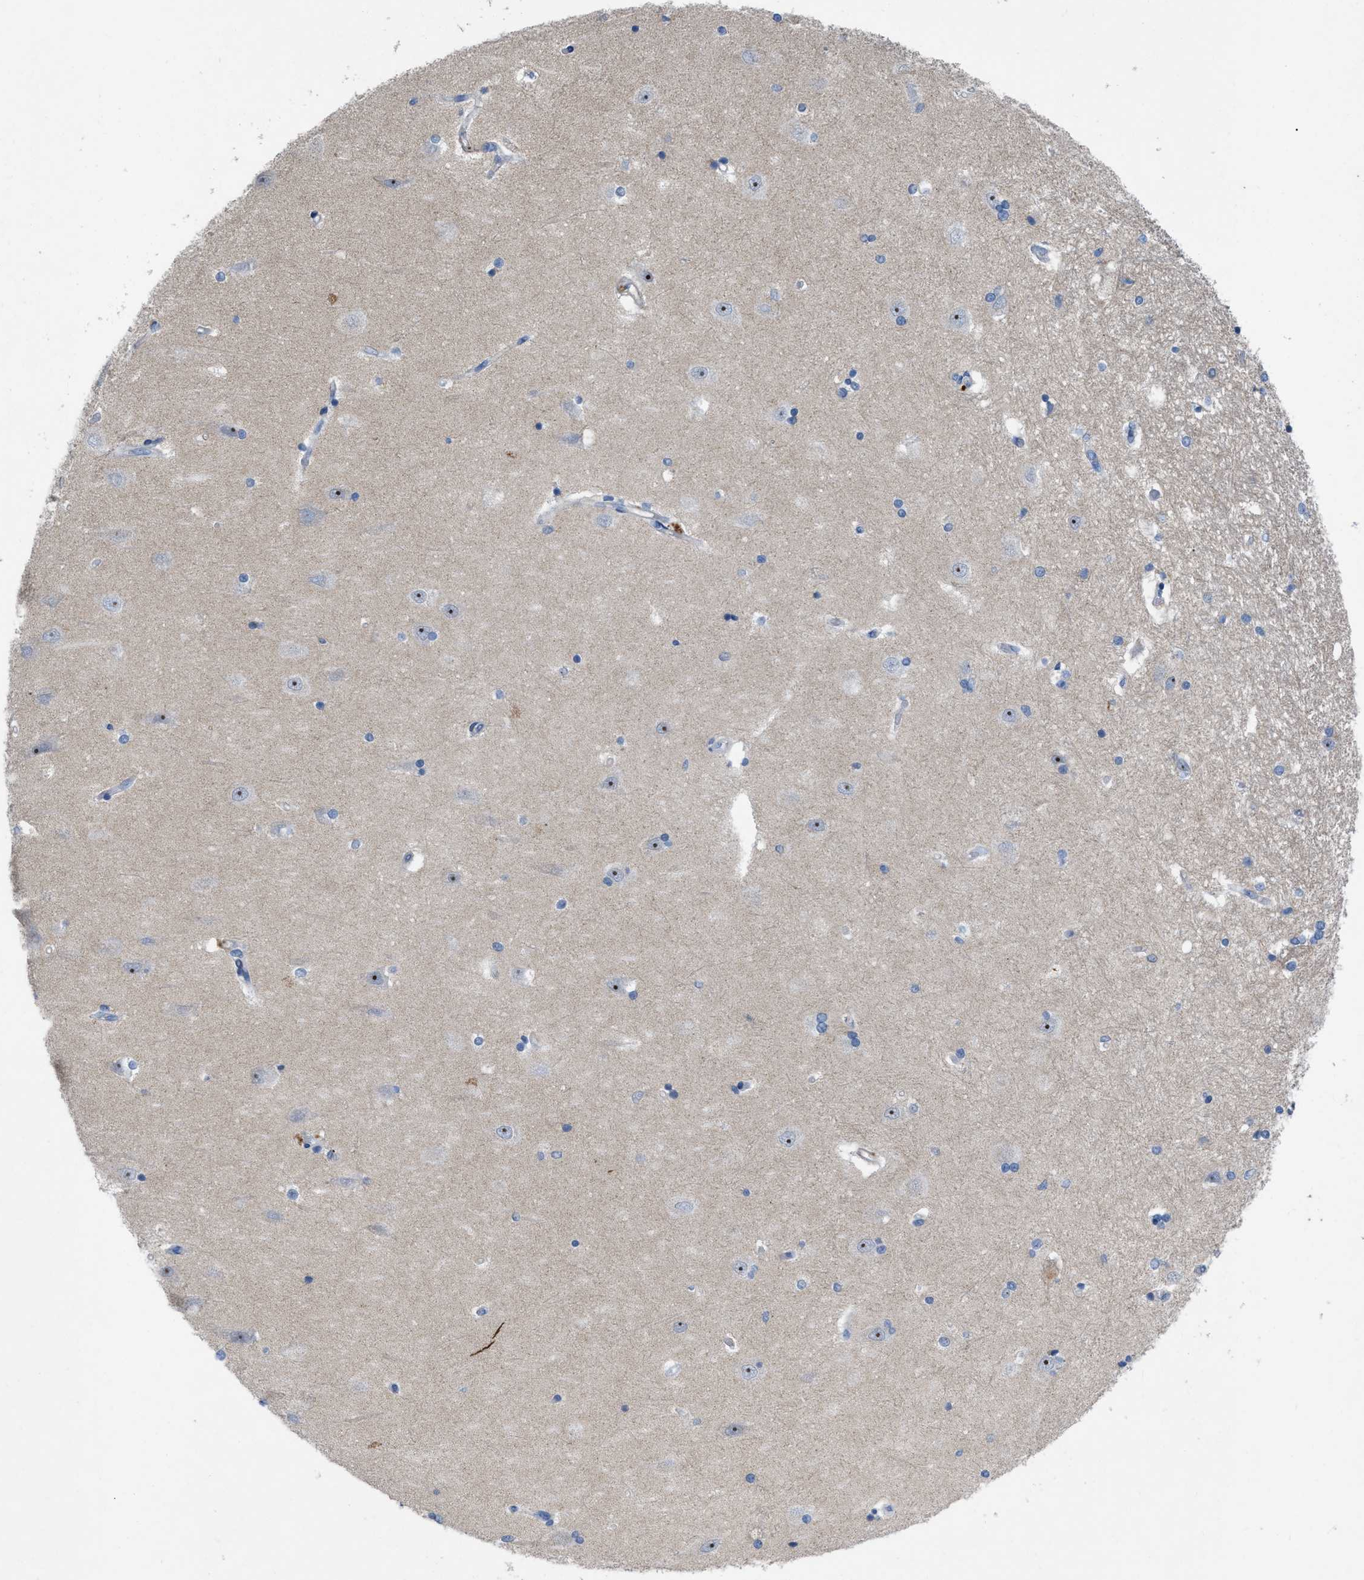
{"staining": {"intensity": "negative", "quantity": "none", "location": "none"}, "tissue": "hippocampus", "cell_type": "Glial cells", "image_type": "normal", "snomed": [{"axis": "morphology", "description": "Normal tissue, NOS"}, {"axis": "topography", "description": "Hippocampus"}], "caption": "A histopathology image of hippocampus stained for a protein shows no brown staining in glial cells.", "gene": "PLPPR5", "patient": {"sex": "male", "age": 45}}